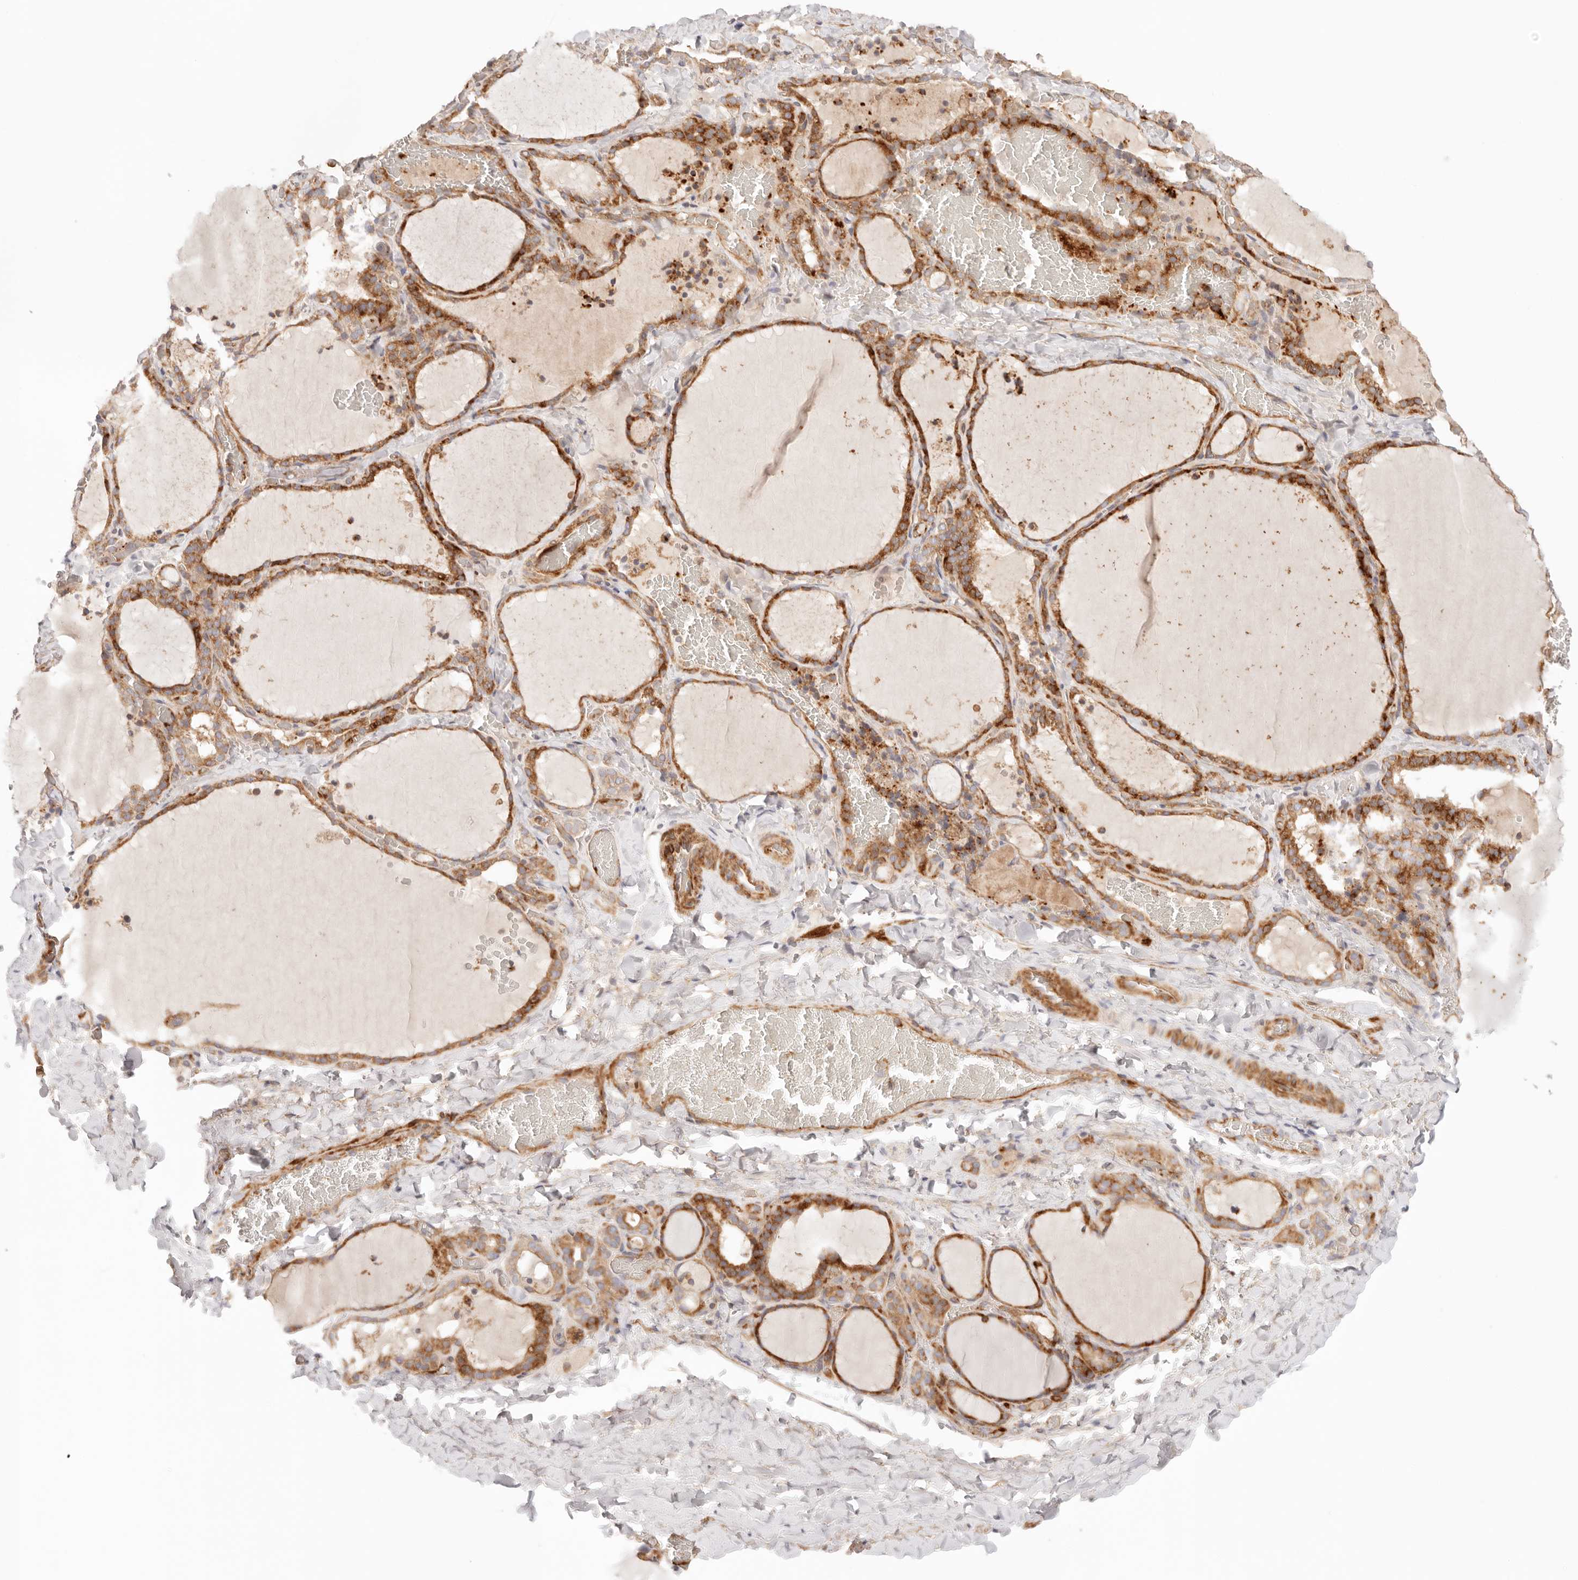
{"staining": {"intensity": "strong", "quantity": ">75%", "location": "cytoplasmic/membranous"}, "tissue": "thyroid gland", "cell_type": "Glandular cells", "image_type": "normal", "snomed": [{"axis": "morphology", "description": "Normal tissue, NOS"}, {"axis": "topography", "description": "Thyroid gland"}], "caption": "Immunohistochemical staining of unremarkable human thyroid gland demonstrates high levels of strong cytoplasmic/membranous positivity in about >75% of glandular cells. The protein of interest is shown in brown color, while the nuclei are stained blue.", "gene": "IL1R2", "patient": {"sex": "female", "age": 22}}